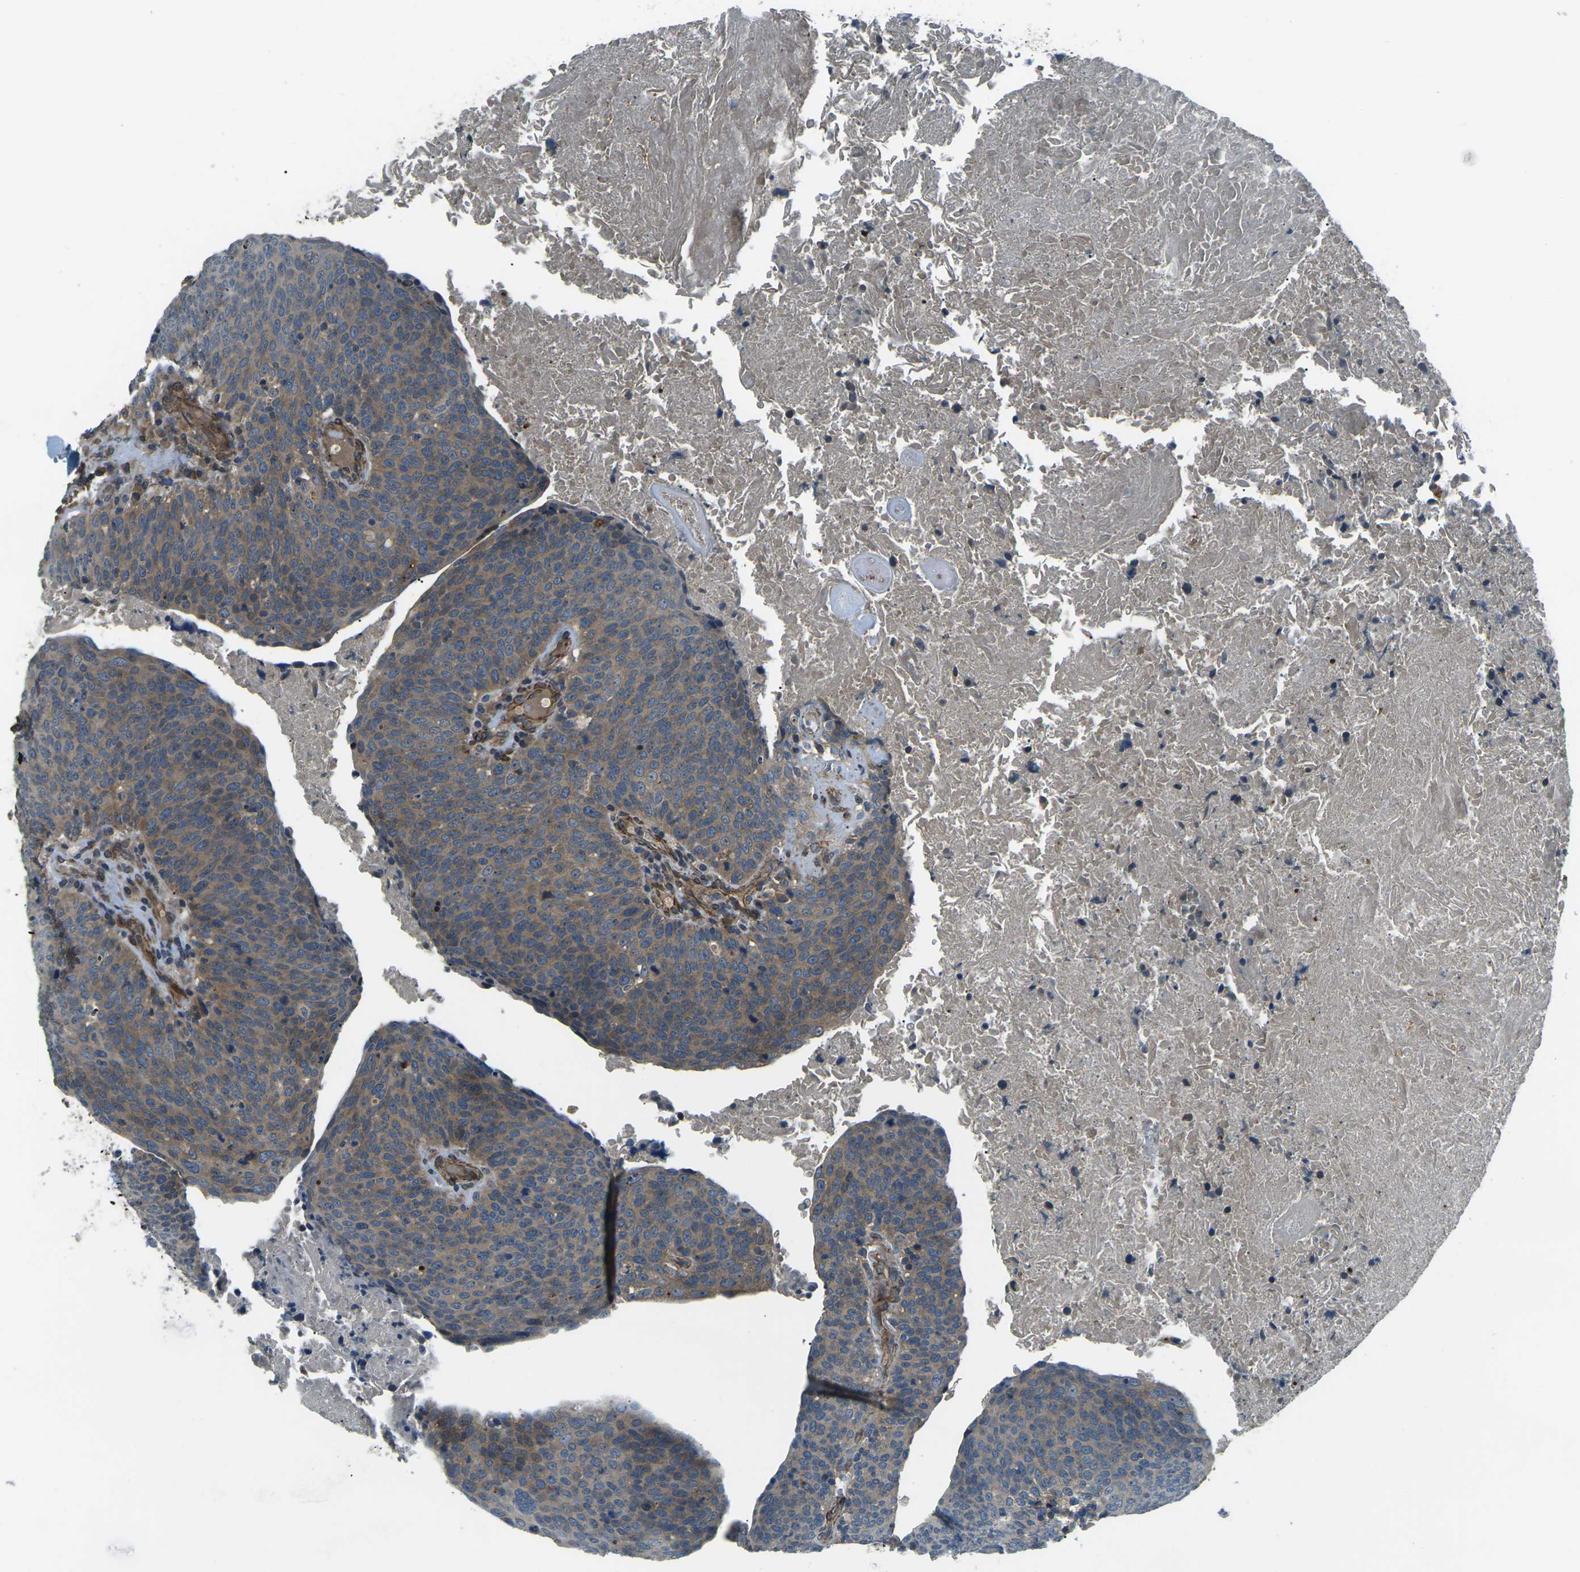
{"staining": {"intensity": "moderate", "quantity": ">75%", "location": "cytoplasmic/membranous"}, "tissue": "head and neck cancer", "cell_type": "Tumor cells", "image_type": "cancer", "snomed": [{"axis": "morphology", "description": "Squamous cell carcinoma, NOS"}, {"axis": "morphology", "description": "Squamous cell carcinoma, metastatic, NOS"}, {"axis": "topography", "description": "Lymph node"}, {"axis": "topography", "description": "Head-Neck"}], "caption": "IHC of head and neck metastatic squamous cell carcinoma demonstrates medium levels of moderate cytoplasmic/membranous staining in about >75% of tumor cells.", "gene": "AFAP1", "patient": {"sex": "male", "age": 62}}